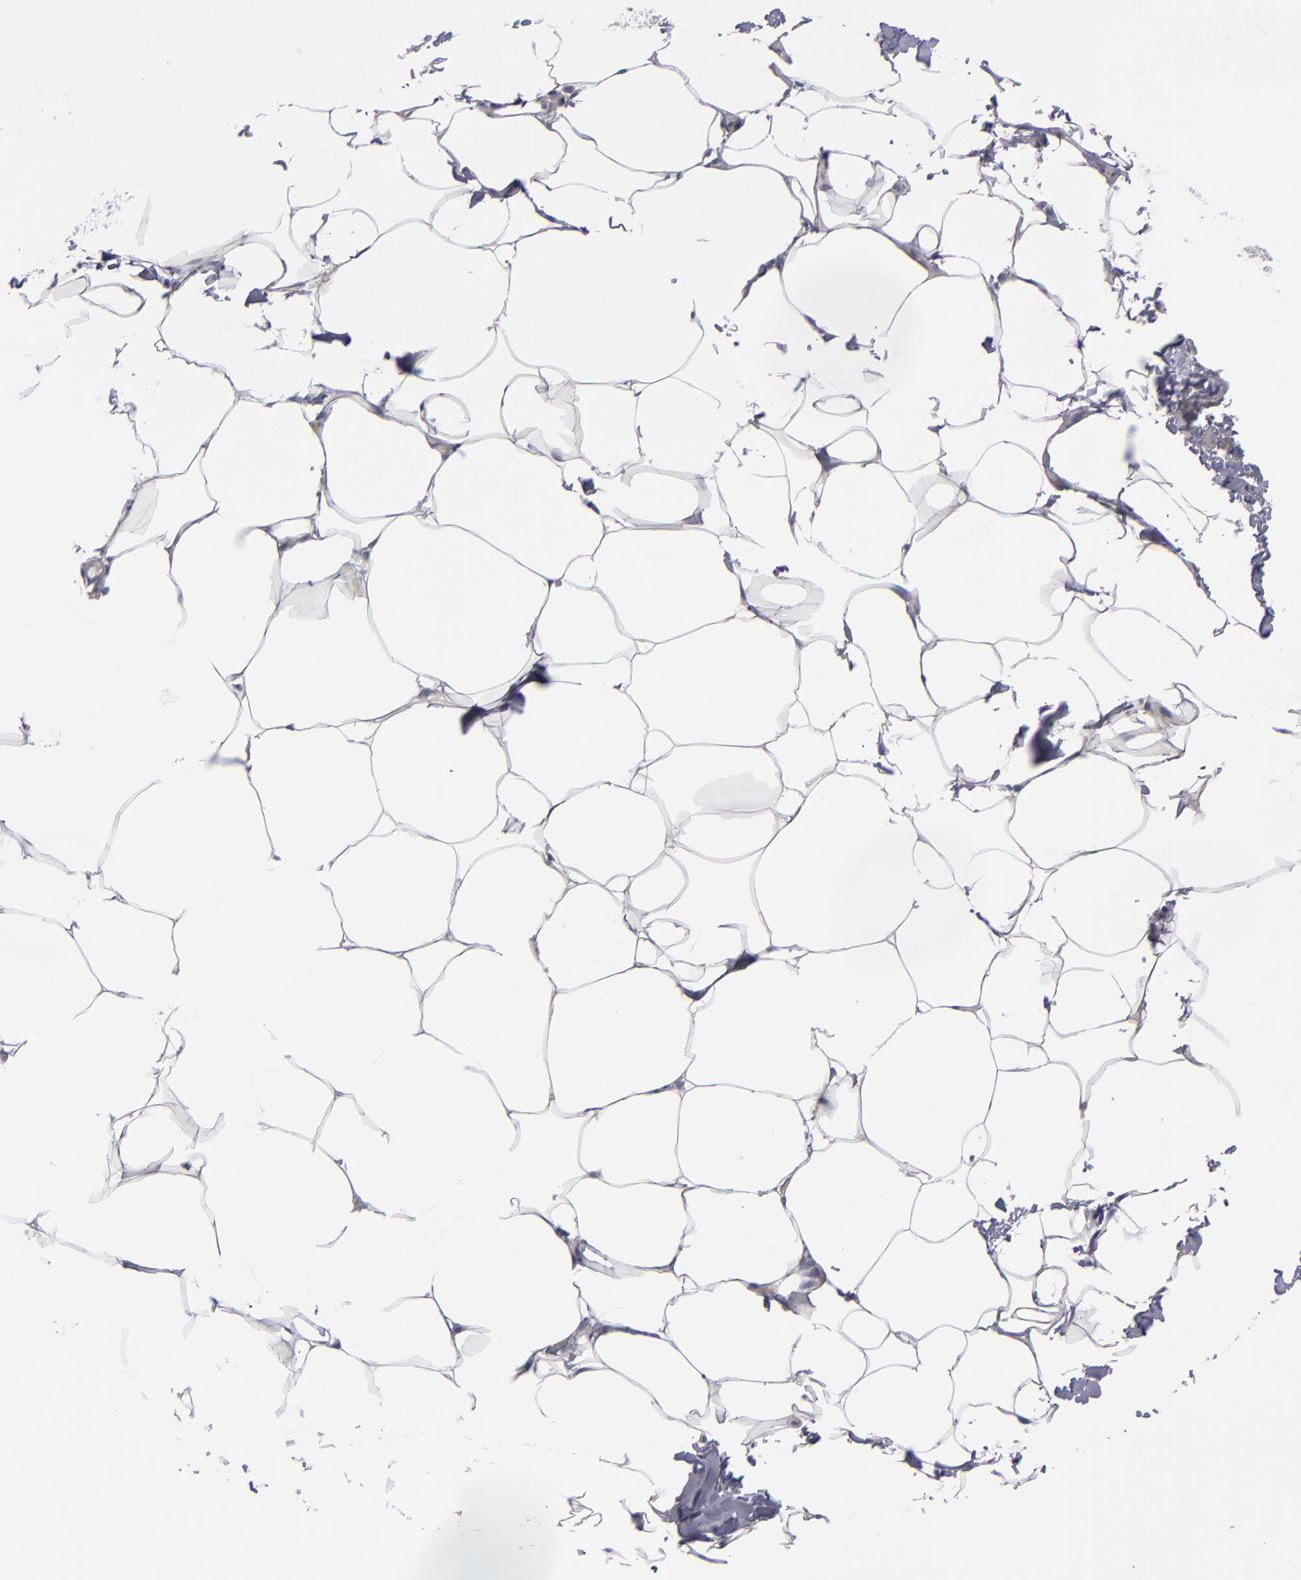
{"staining": {"intensity": "negative", "quantity": "none", "location": "none"}, "tissue": "adipose tissue", "cell_type": "Adipocytes", "image_type": "normal", "snomed": [{"axis": "morphology", "description": "Normal tissue, NOS"}, {"axis": "topography", "description": "Vascular tissue"}], "caption": "This is an immunohistochemistry (IHC) micrograph of unremarkable adipose tissue. There is no positivity in adipocytes.", "gene": "ANPEP", "patient": {"sex": "male", "age": 41}}